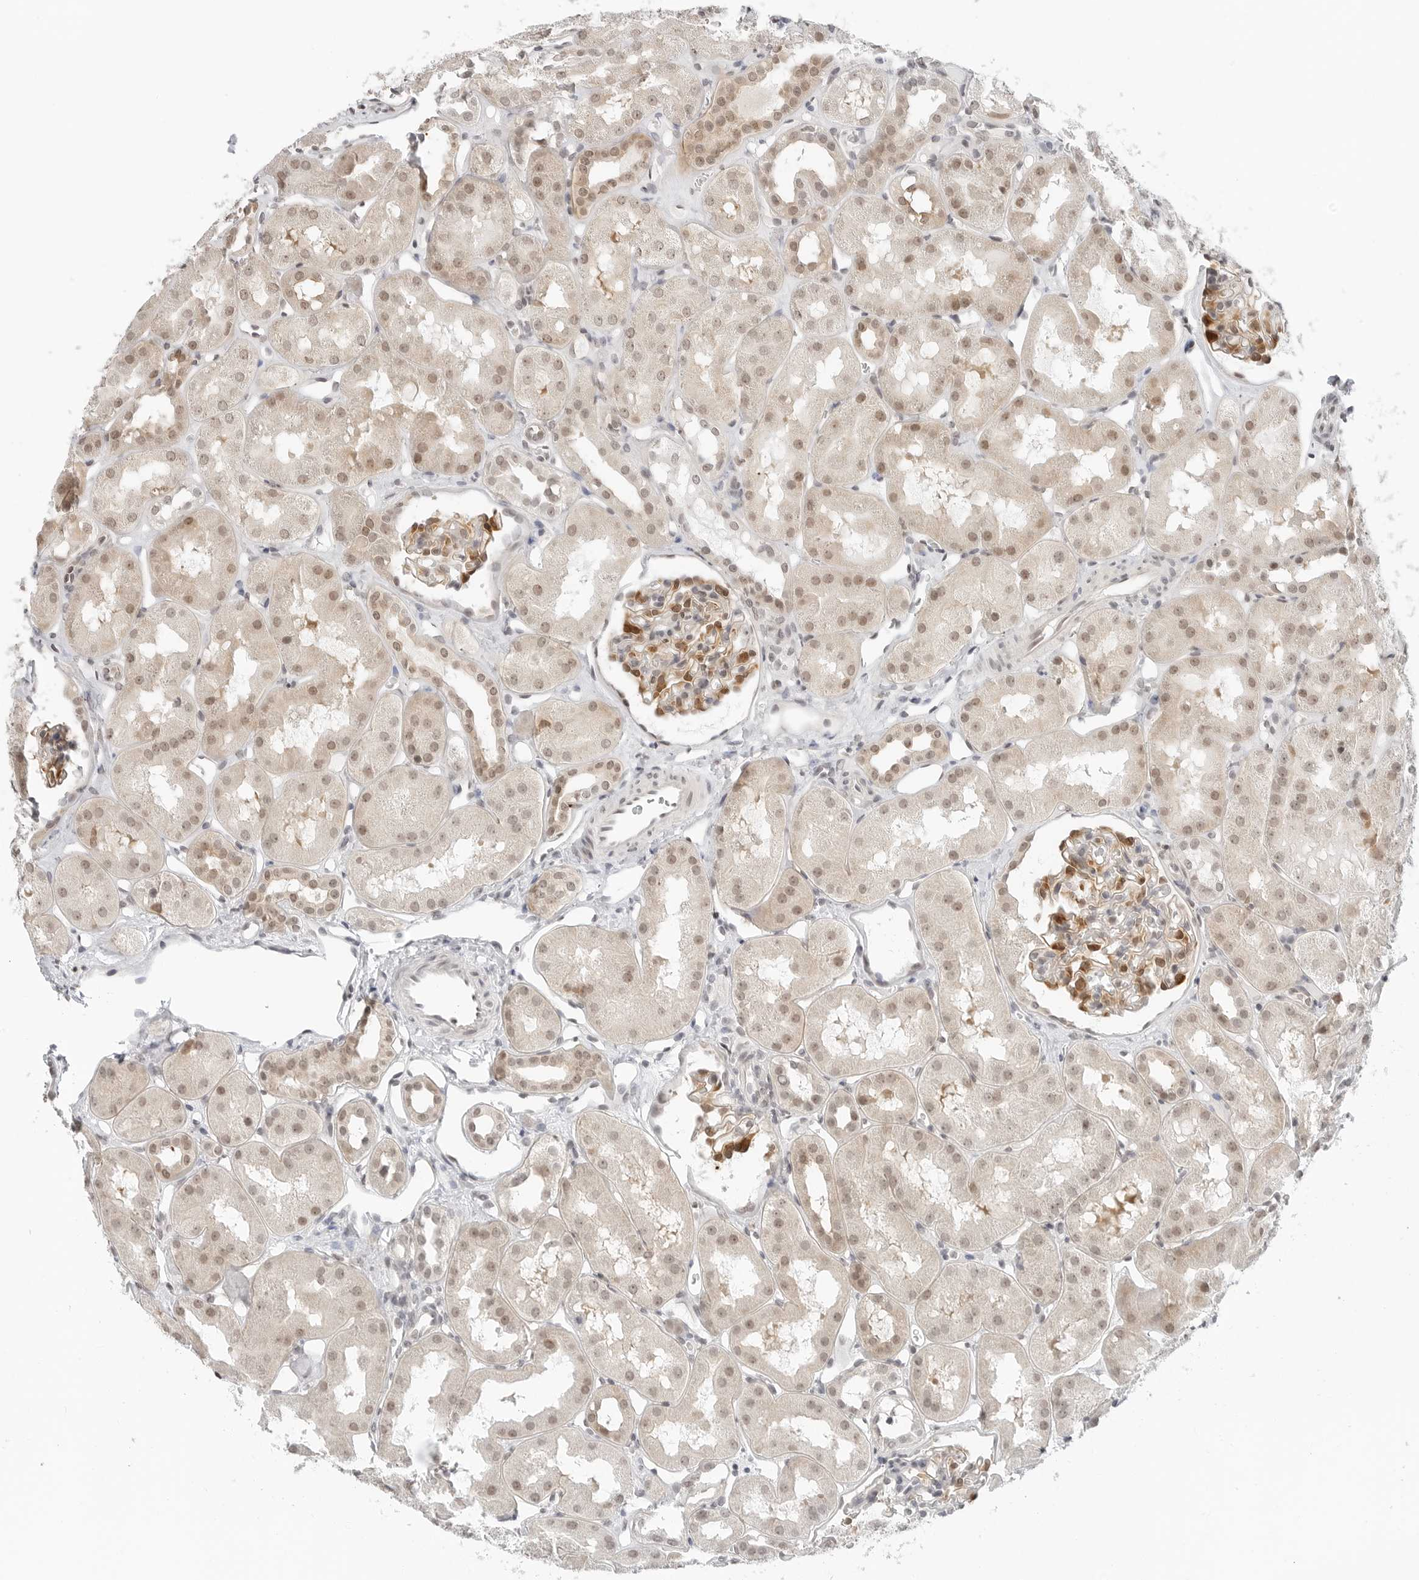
{"staining": {"intensity": "moderate", "quantity": "<25%", "location": "cytoplasmic/membranous"}, "tissue": "kidney", "cell_type": "Cells in glomeruli", "image_type": "normal", "snomed": [{"axis": "morphology", "description": "Normal tissue, NOS"}, {"axis": "topography", "description": "Kidney"}], "caption": "High-magnification brightfield microscopy of unremarkable kidney stained with DAB (3,3'-diaminobenzidine) (brown) and counterstained with hematoxylin (blue). cells in glomeruli exhibit moderate cytoplasmic/membranous expression is identified in about<25% of cells. The protein of interest is stained brown, and the nuclei are stained in blue (DAB (3,3'-diaminobenzidine) IHC with brightfield microscopy, high magnification).", "gene": "METAP1", "patient": {"sex": "male", "age": 16}}